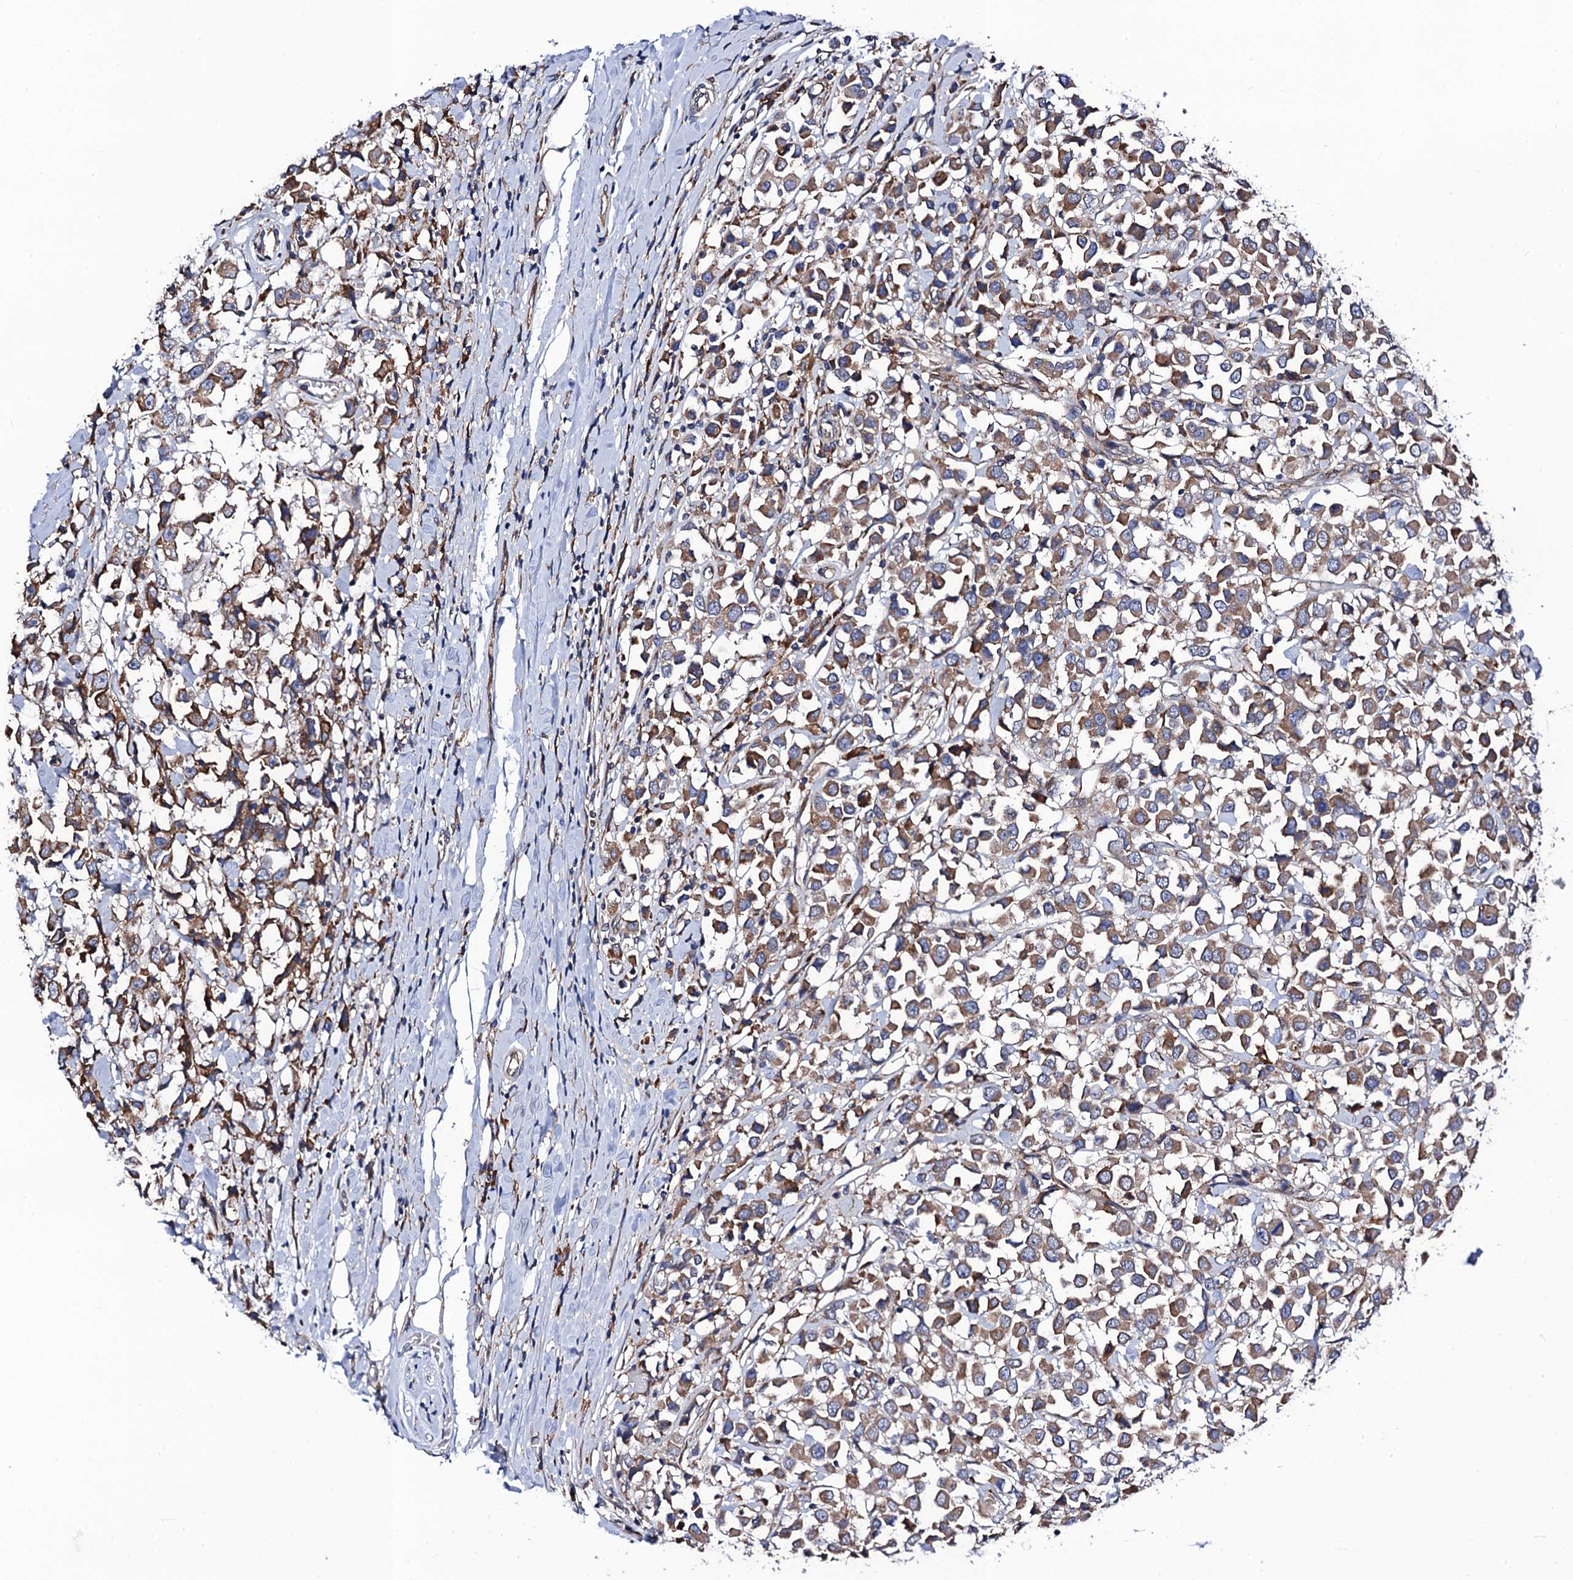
{"staining": {"intensity": "moderate", "quantity": ">75%", "location": "cytoplasmic/membranous"}, "tissue": "breast cancer", "cell_type": "Tumor cells", "image_type": "cancer", "snomed": [{"axis": "morphology", "description": "Duct carcinoma"}, {"axis": "topography", "description": "Breast"}], "caption": "Tumor cells exhibit medium levels of moderate cytoplasmic/membranous staining in about >75% of cells in breast cancer (intraductal carcinoma).", "gene": "PGLS", "patient": {"sex": "female", "age": 61}}